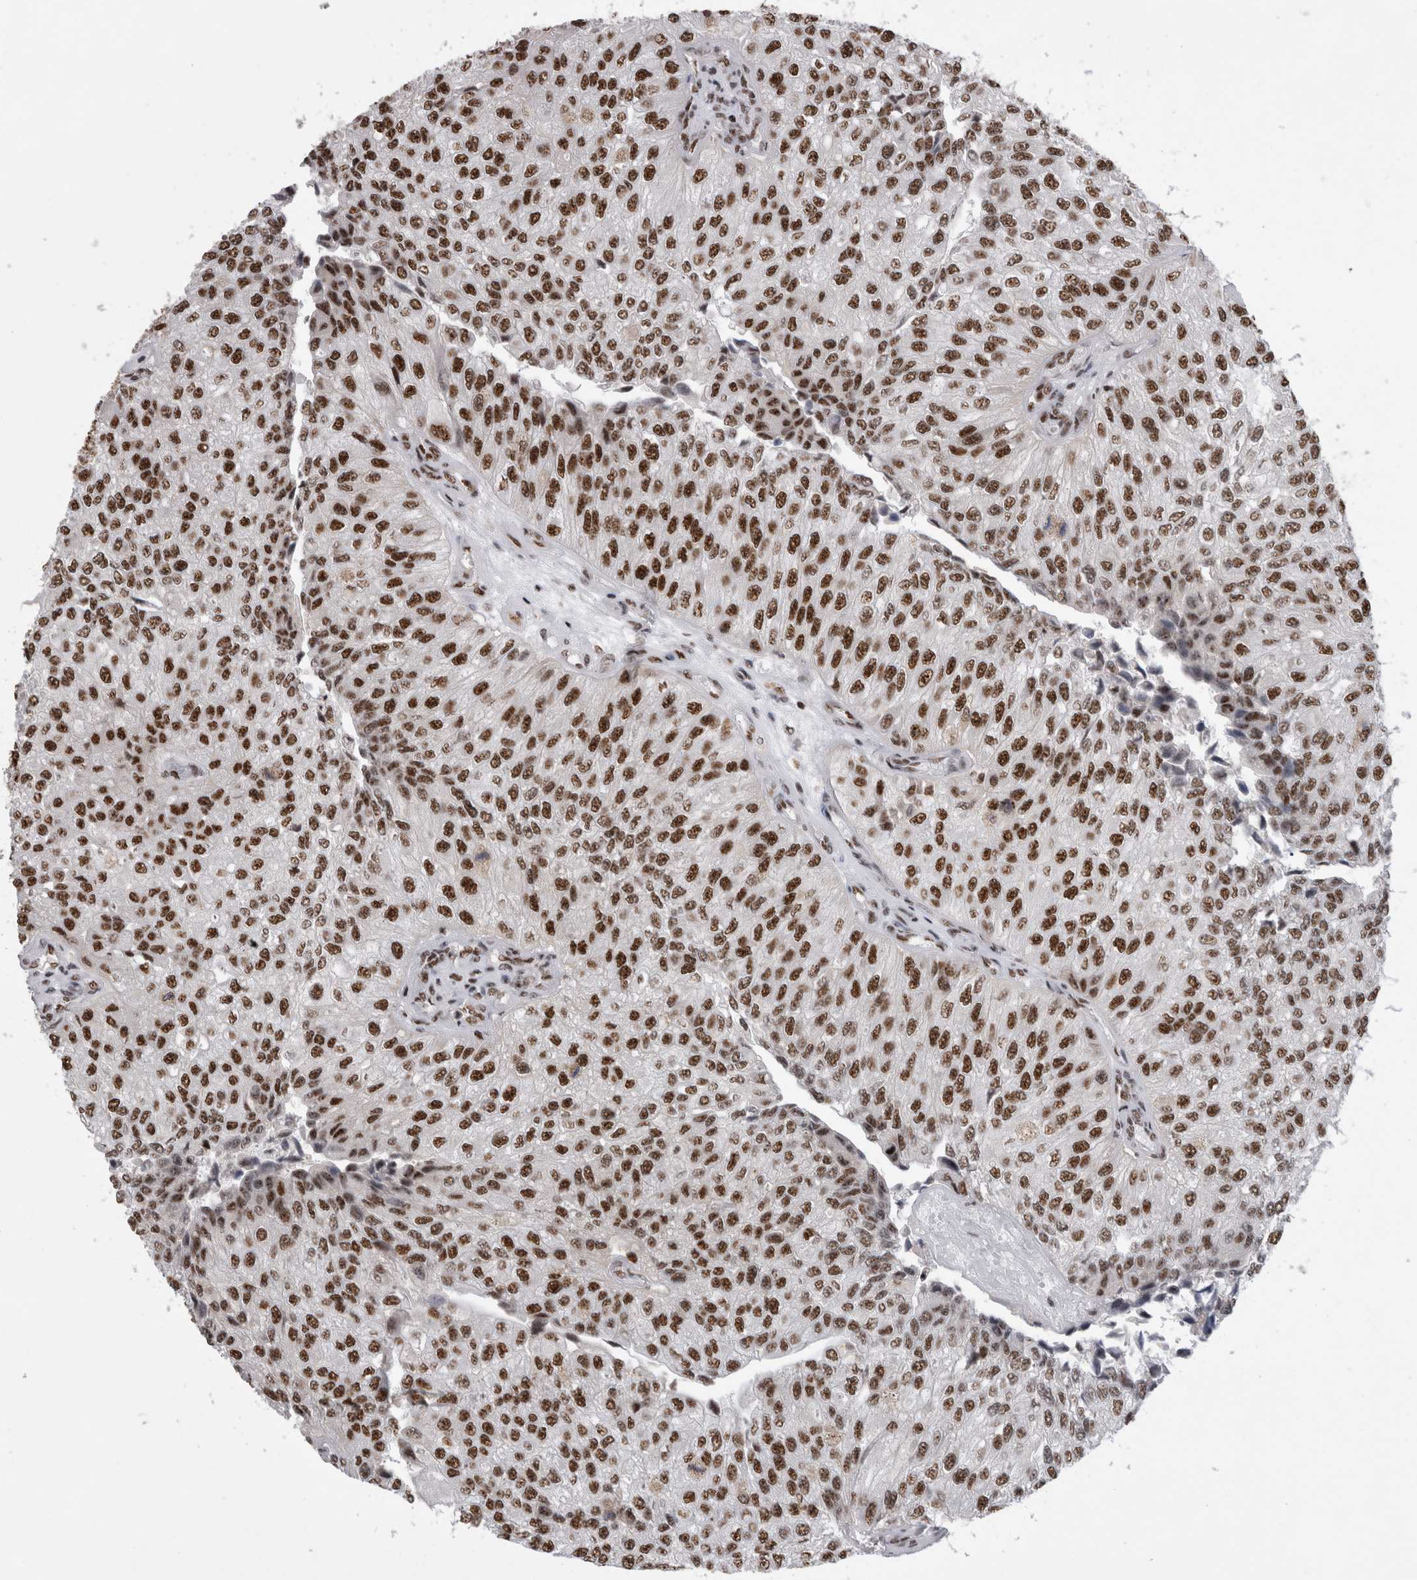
{"staining": {"intensity": "strong", "quantity": ">75%", "location": "nuclear"}, "tissue": "urothelial cancer", "cell_type": "Tumor cells", "image_type": "cancer", "snomed": [{"axis": "morphology", "description": "Urothelial carcinoma, High grade"}, {"axis": "topography", "description": "Kidney"}, {"axis": "topography", "description": "Urinary bladder"}], "caption": "High-grade urothelial carcinoma stained with a protein marker displays strong staining in tumor cells.", "gene": "CDK11A", "patient": {"sex": "male", "age": 77}}